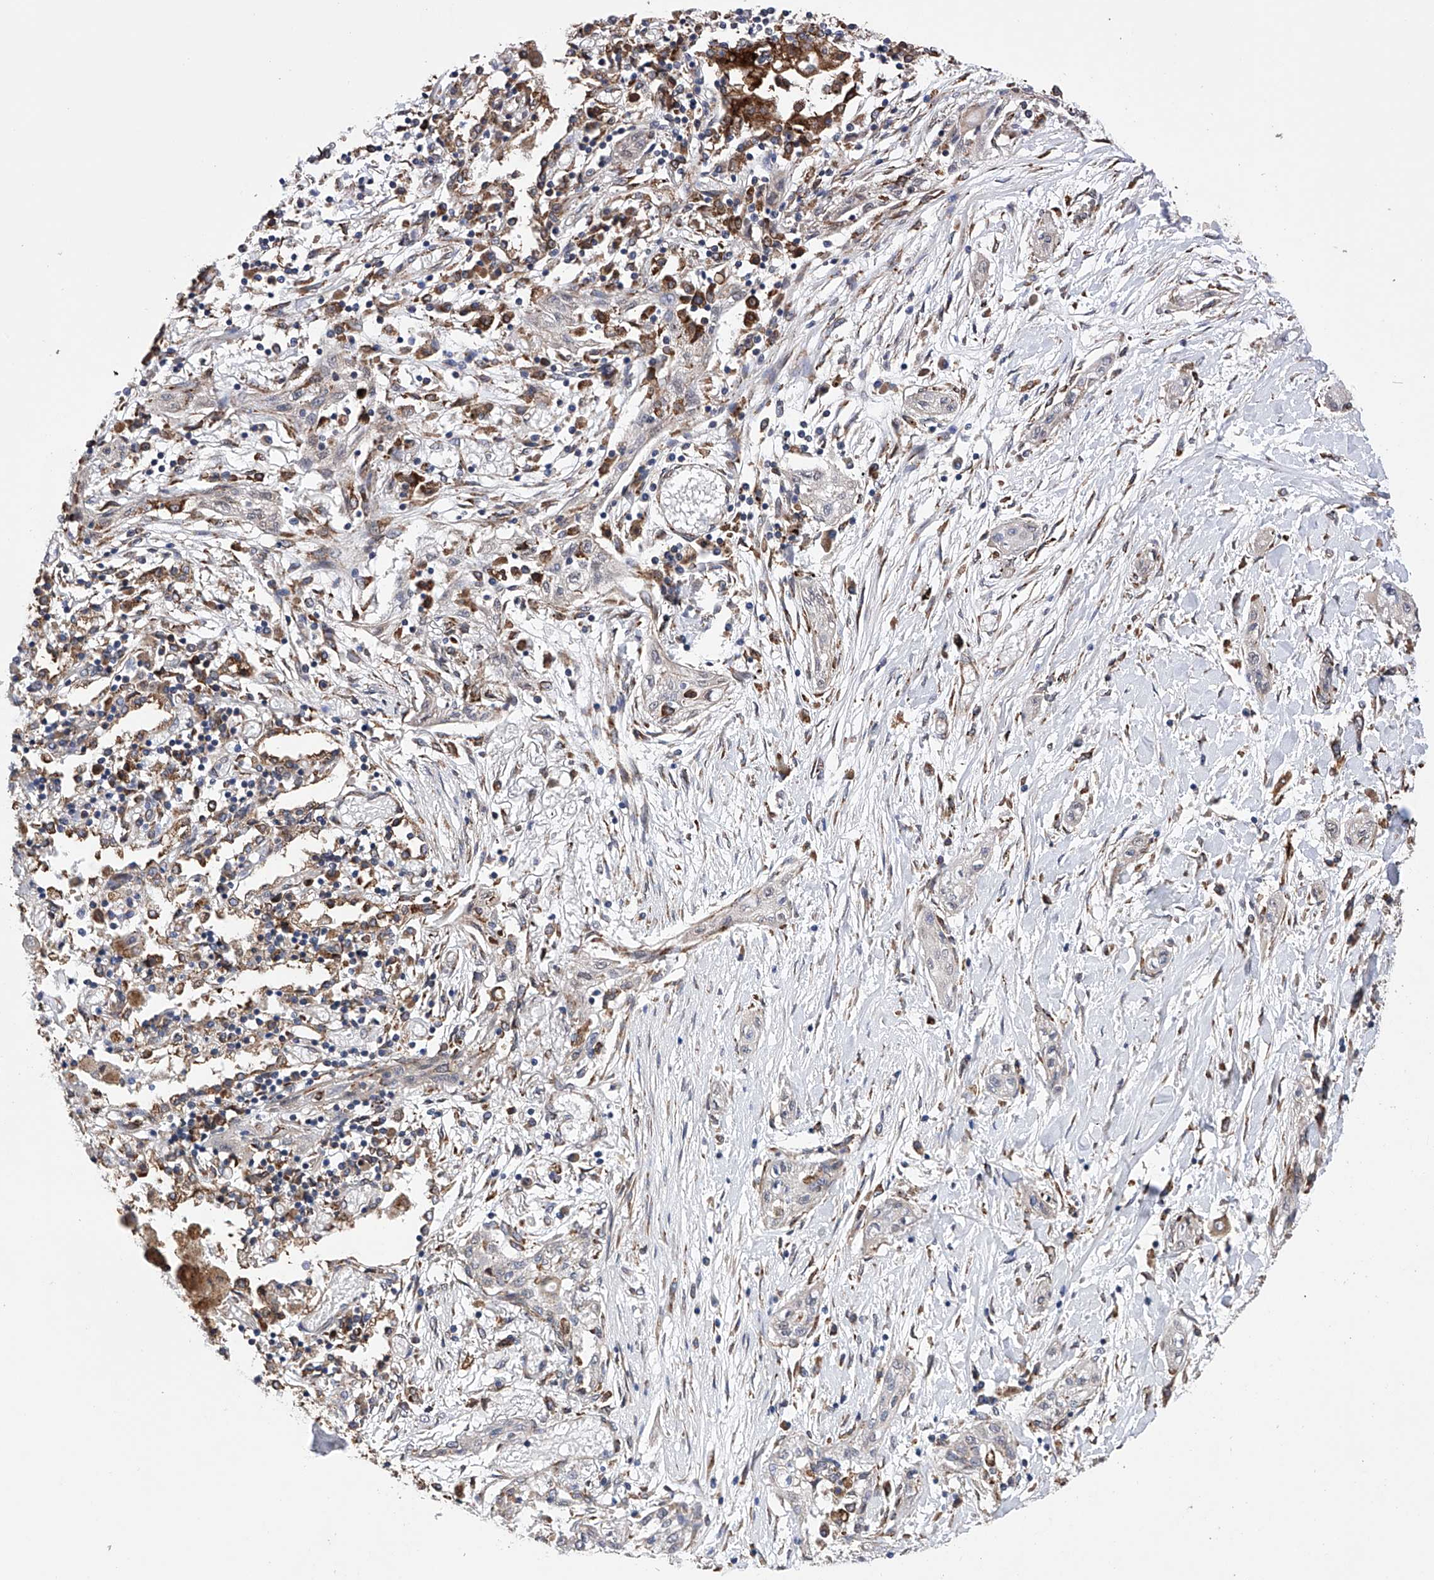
{"staining": {"intensity": "negative", "quantity": "none", "location": "none"}, "tissue": "lung cancer", "cell_type": "Tumor cells", "image_type": "cancer", "snomed": [{"axis": "morphology", "description": "Squamous cell carcinoma, NOS"}, {"axis": "topography", "description": "Lung"}], "caption": "Immunohistochemical staining of human squamous cell carcinoma (lung) displays no significant positivity in tumor cells.", "gene": "DNAH8", "patient": {"sex": "female", "age": 47}}